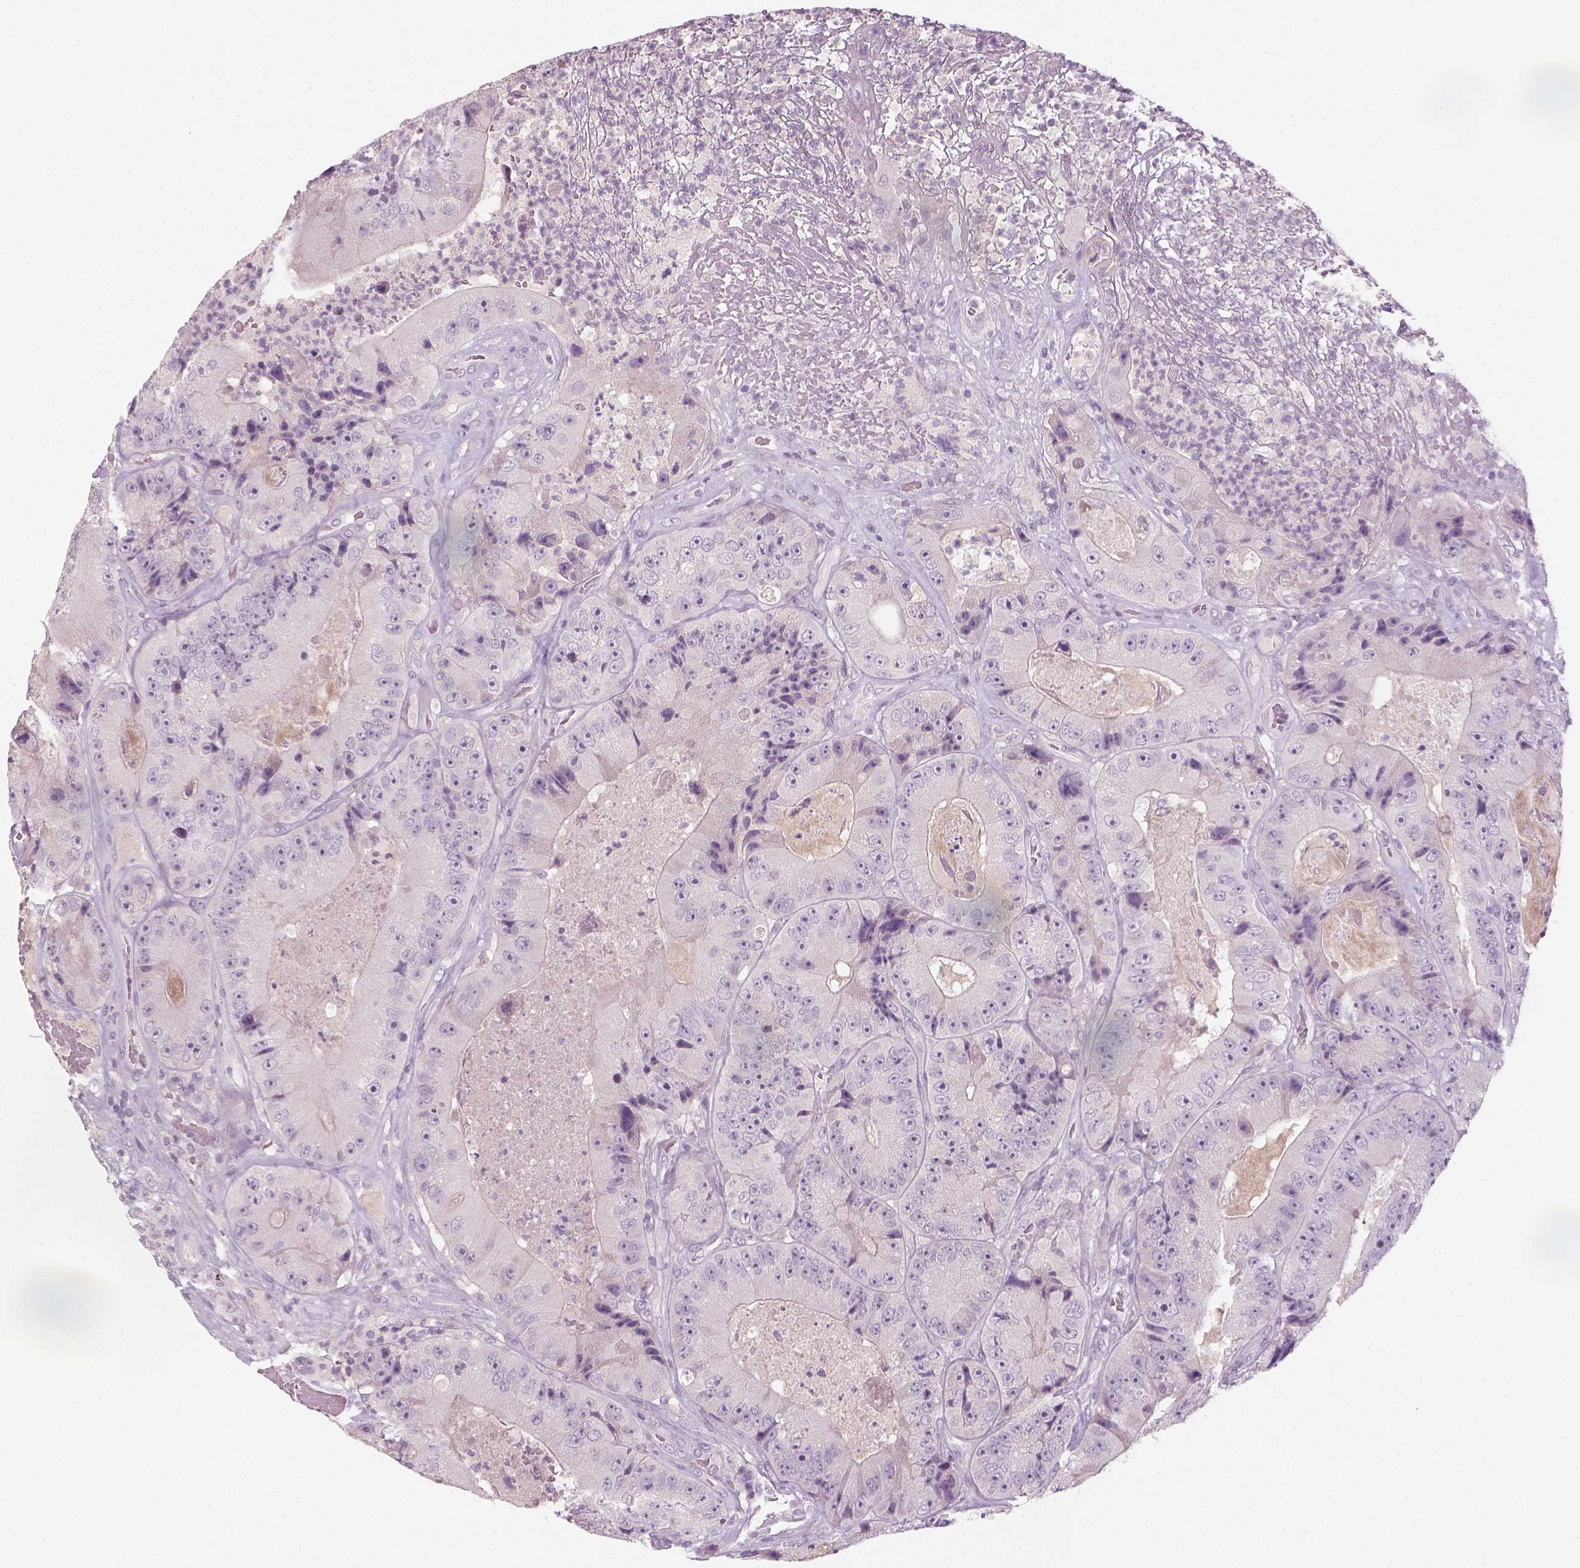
{"staining": {"intensity": "negative", "quantity": "none", "location": "none"}, "tissue": "colorectal cancer", "cell_type": "Tumor cells", "image_type": "cancer", "snomed": [{"axis": "morphology", "description": "Adenocarcinoma, NOS"}, {"axis": "topography", "description": "Colon"}], "caption": "There is no significant positivity in tumor cells of colorectal adenocarcinoma.", "gene": "GFI1B", "patient": {"sex": "female", "age": 86}}